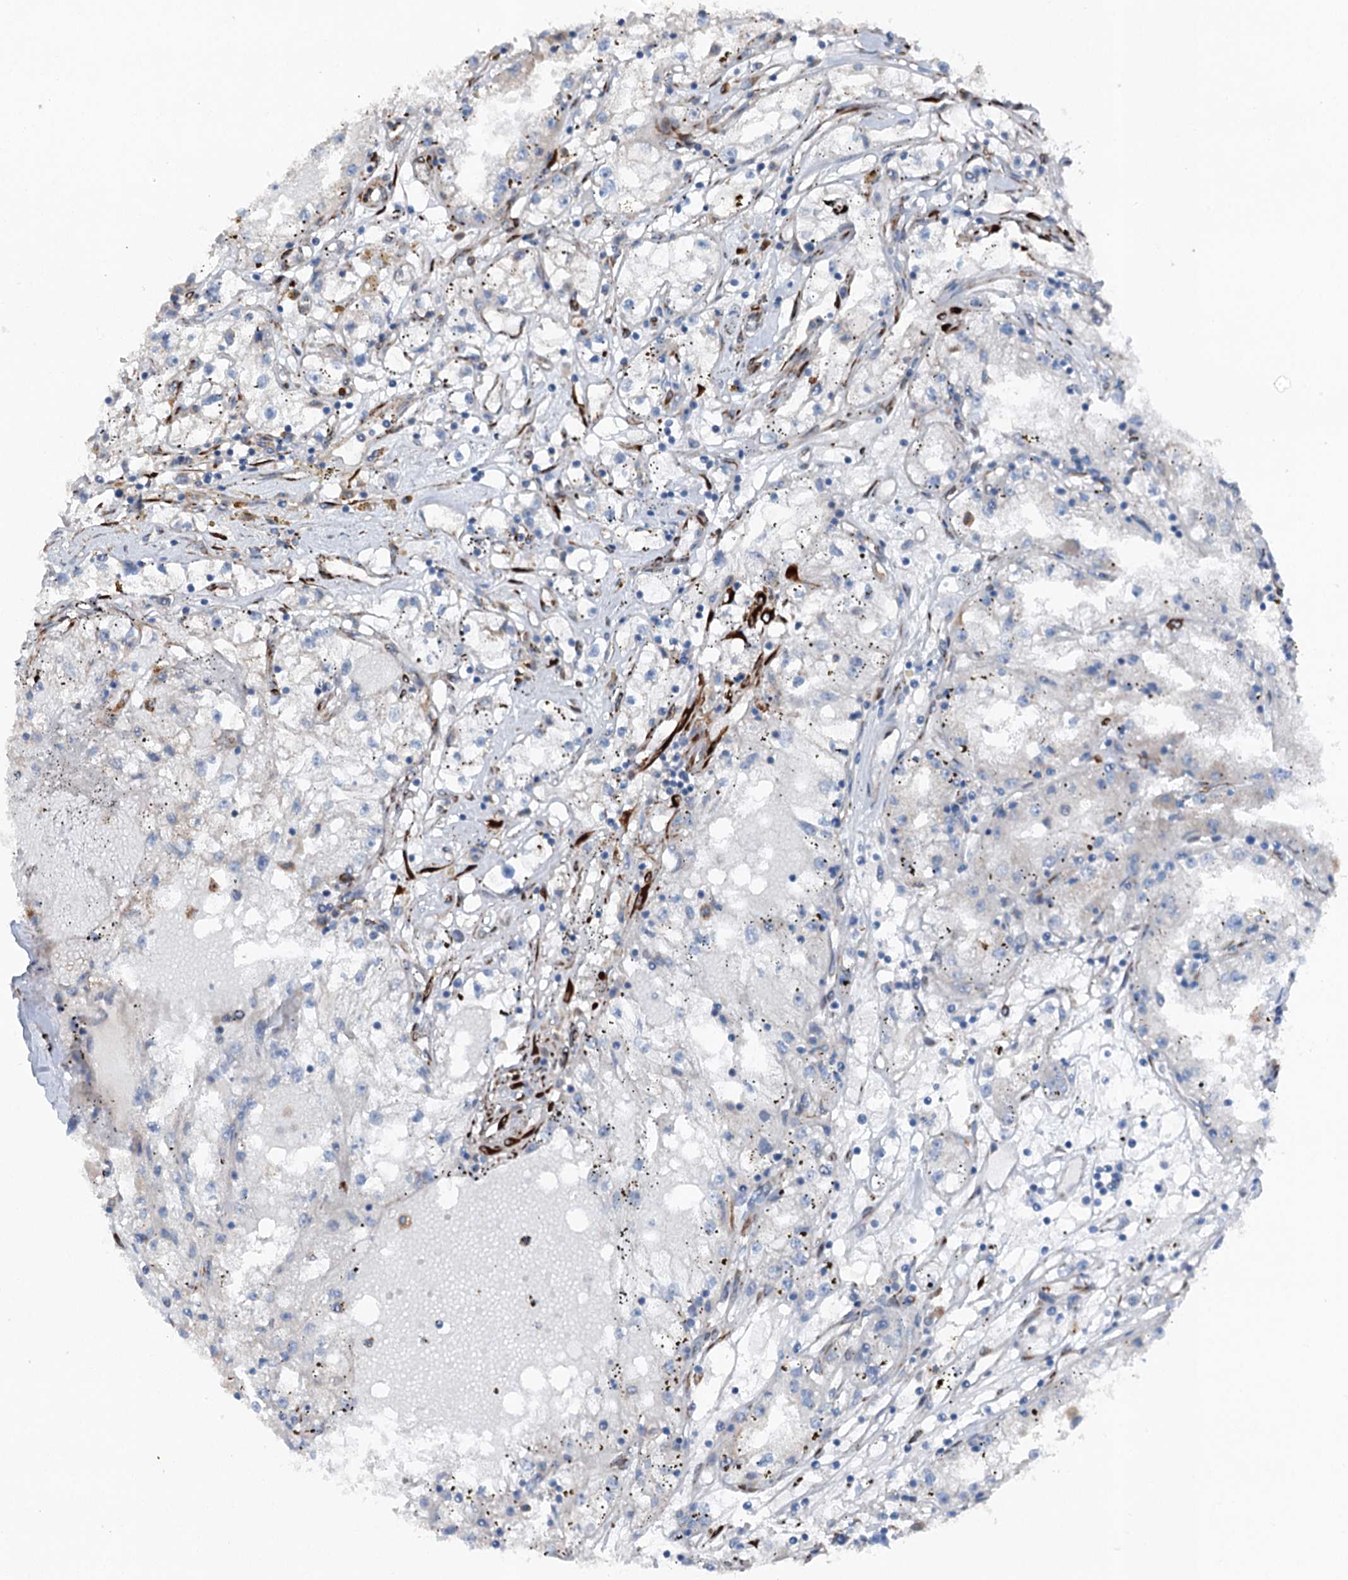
{"staining": {"intensity": "negative", "quantity": "none", "location": "none"}, "tissue": "renal cancer", "cell_type": "Tumor cells", "image_type": "cancer", "snomed": [{"axis": "morphology", "description": "Adenocarcinoma, NOS"}, {"axis": "topography", "description": "Kidney"}], "caption": "The immunohistochemistry (IHC) photomicrograph has no significant expression in tumor cells of renal cancer tissue.", "gene": "DDIAS", "patient": {"sex": "male", "age": 56}}